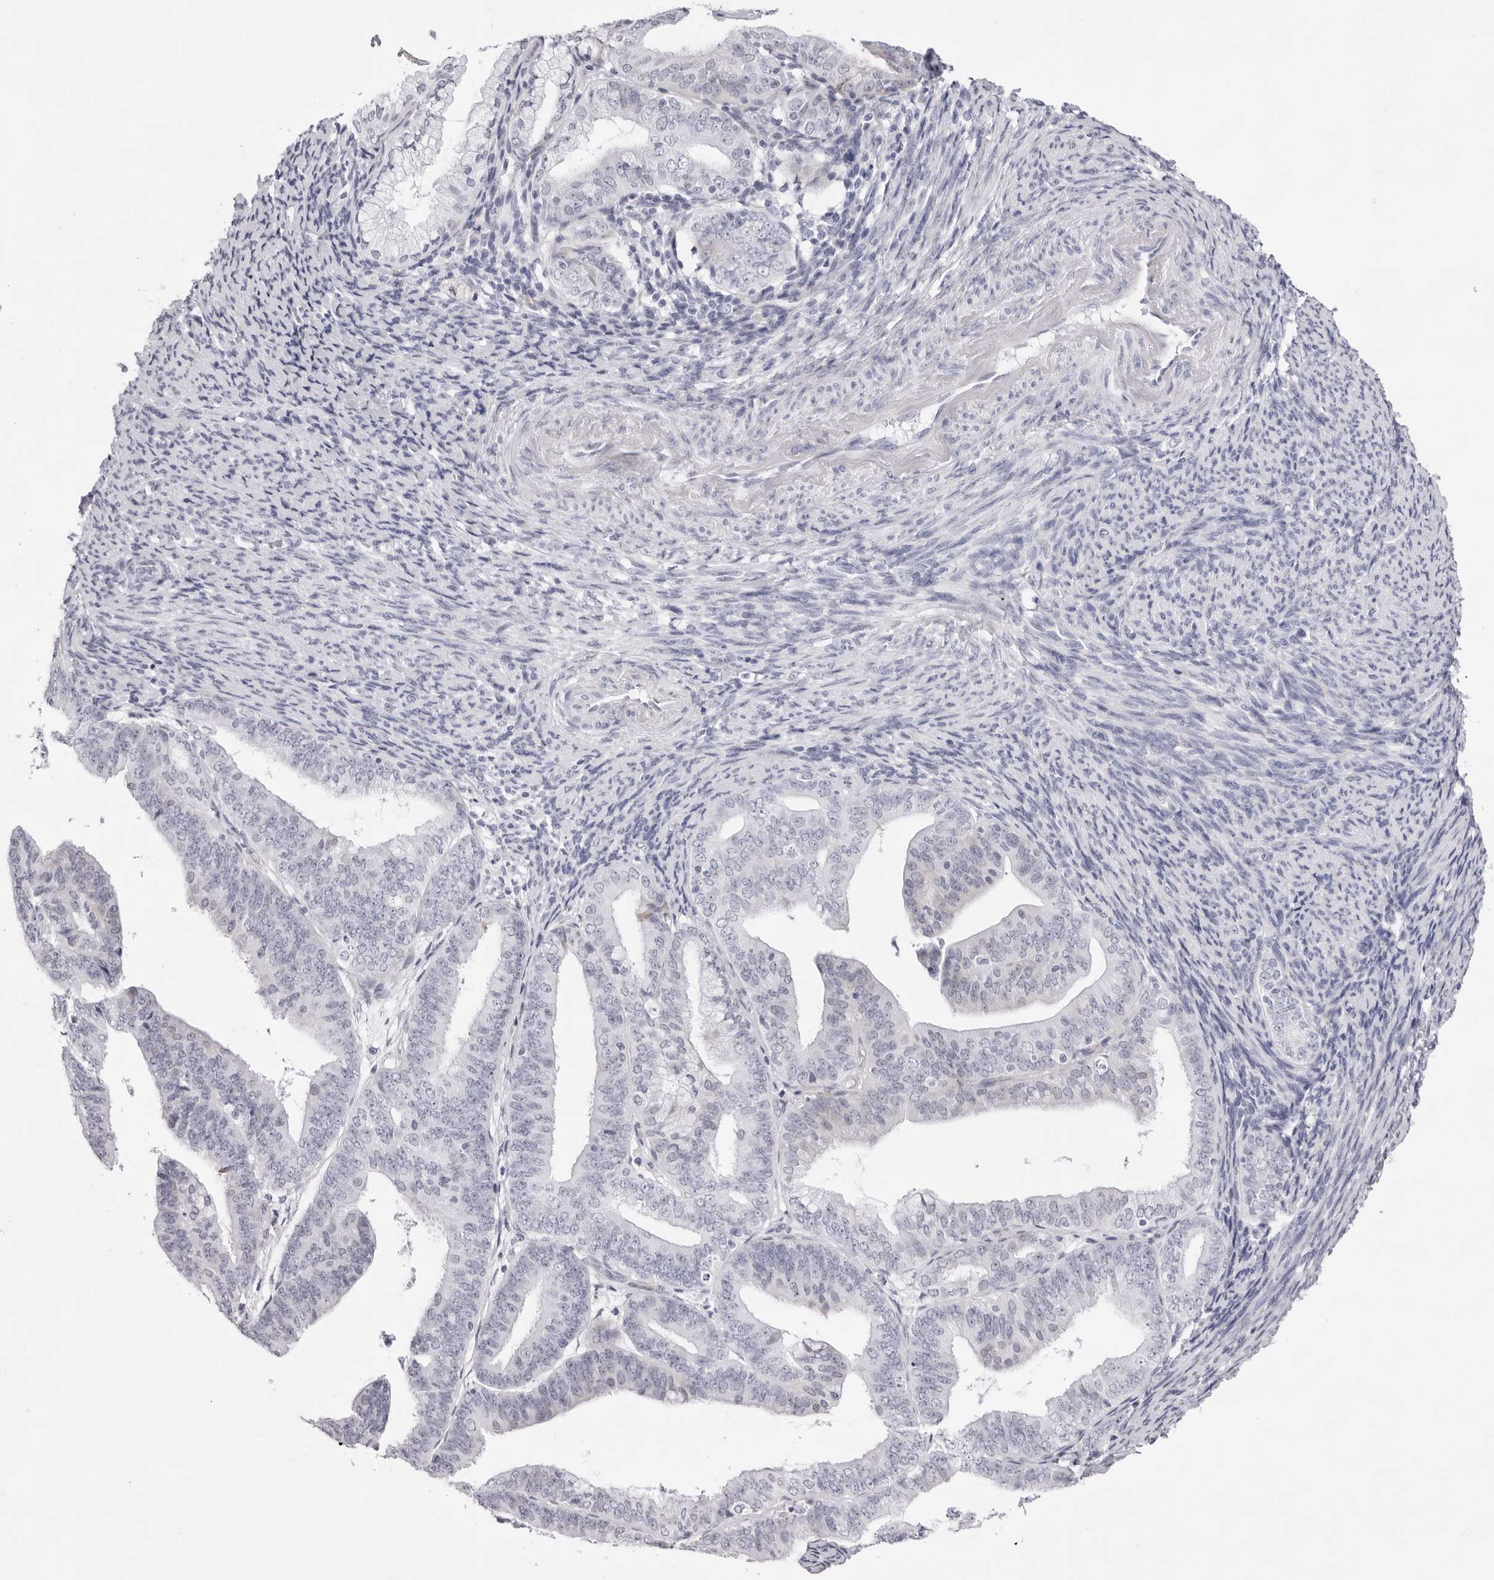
{"staining": {"intensity": "weak", "quantity": "<25%", "location": "cytoplasmic/membranous"}, "tissue": "endometrial cancer", "cell_type": "Tumor cells", "image_type": "cancer", "snomed": [{"axis": "morphology", "description": "Adenocarcinoma, NOS"}, {"axis": "topography", "description": "Endometrium"}], "caption": "Protein analysis of endometrial cancer displays no significant staining in tumor cells.", "gene": "SMIM2", "patient": {"sex": "female", "age": 63}}